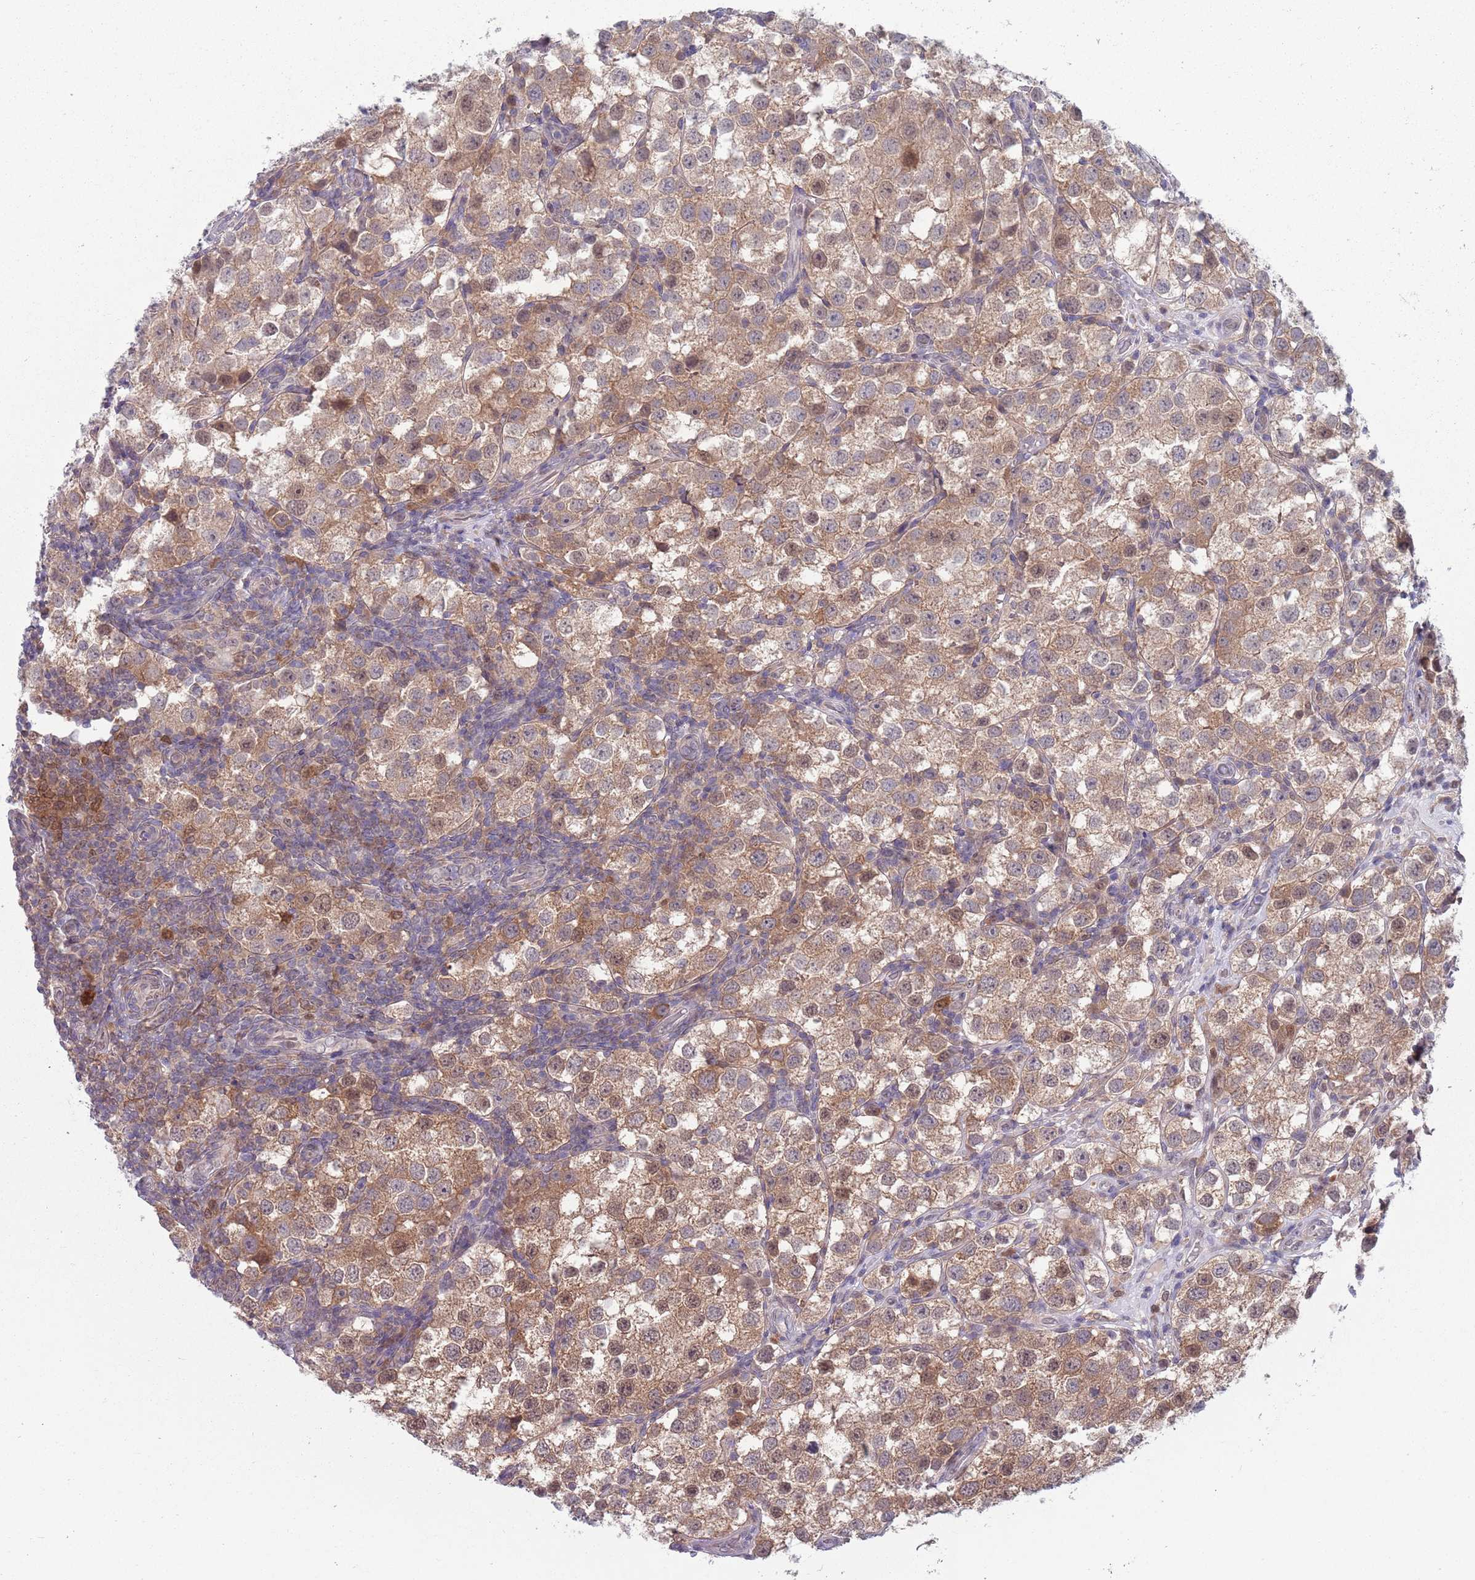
{"staining": {"intensity": "moderate", "quantity": ">75%", "location": "cytoplasmic/membranous,nuclear"}, "tissue": "testis cancer", "cell_type": "Tumor cells", "image_type": "cancer", "snomed": [{"axis": "morphology", "description": "Seminoma, NOS"}, {"axis": "topography", "description": "Testis"}], "caption": "IHC staining of seminoma (testis), which exhibits medium levels of moderate cytoplasmic/membranous and nuclear staining in approximately >75% of tumor cells indicating moderate cytoplasmic/membranous and nuclear protein expression. The staining was performed using DAB (3,3'-diaminobenzidine) (brown) for protein detection and nuclei were counterstained in hematoxylin (blue).", "gene": "CLNS1A", "patient": {"sex": "male", "age": 37}}